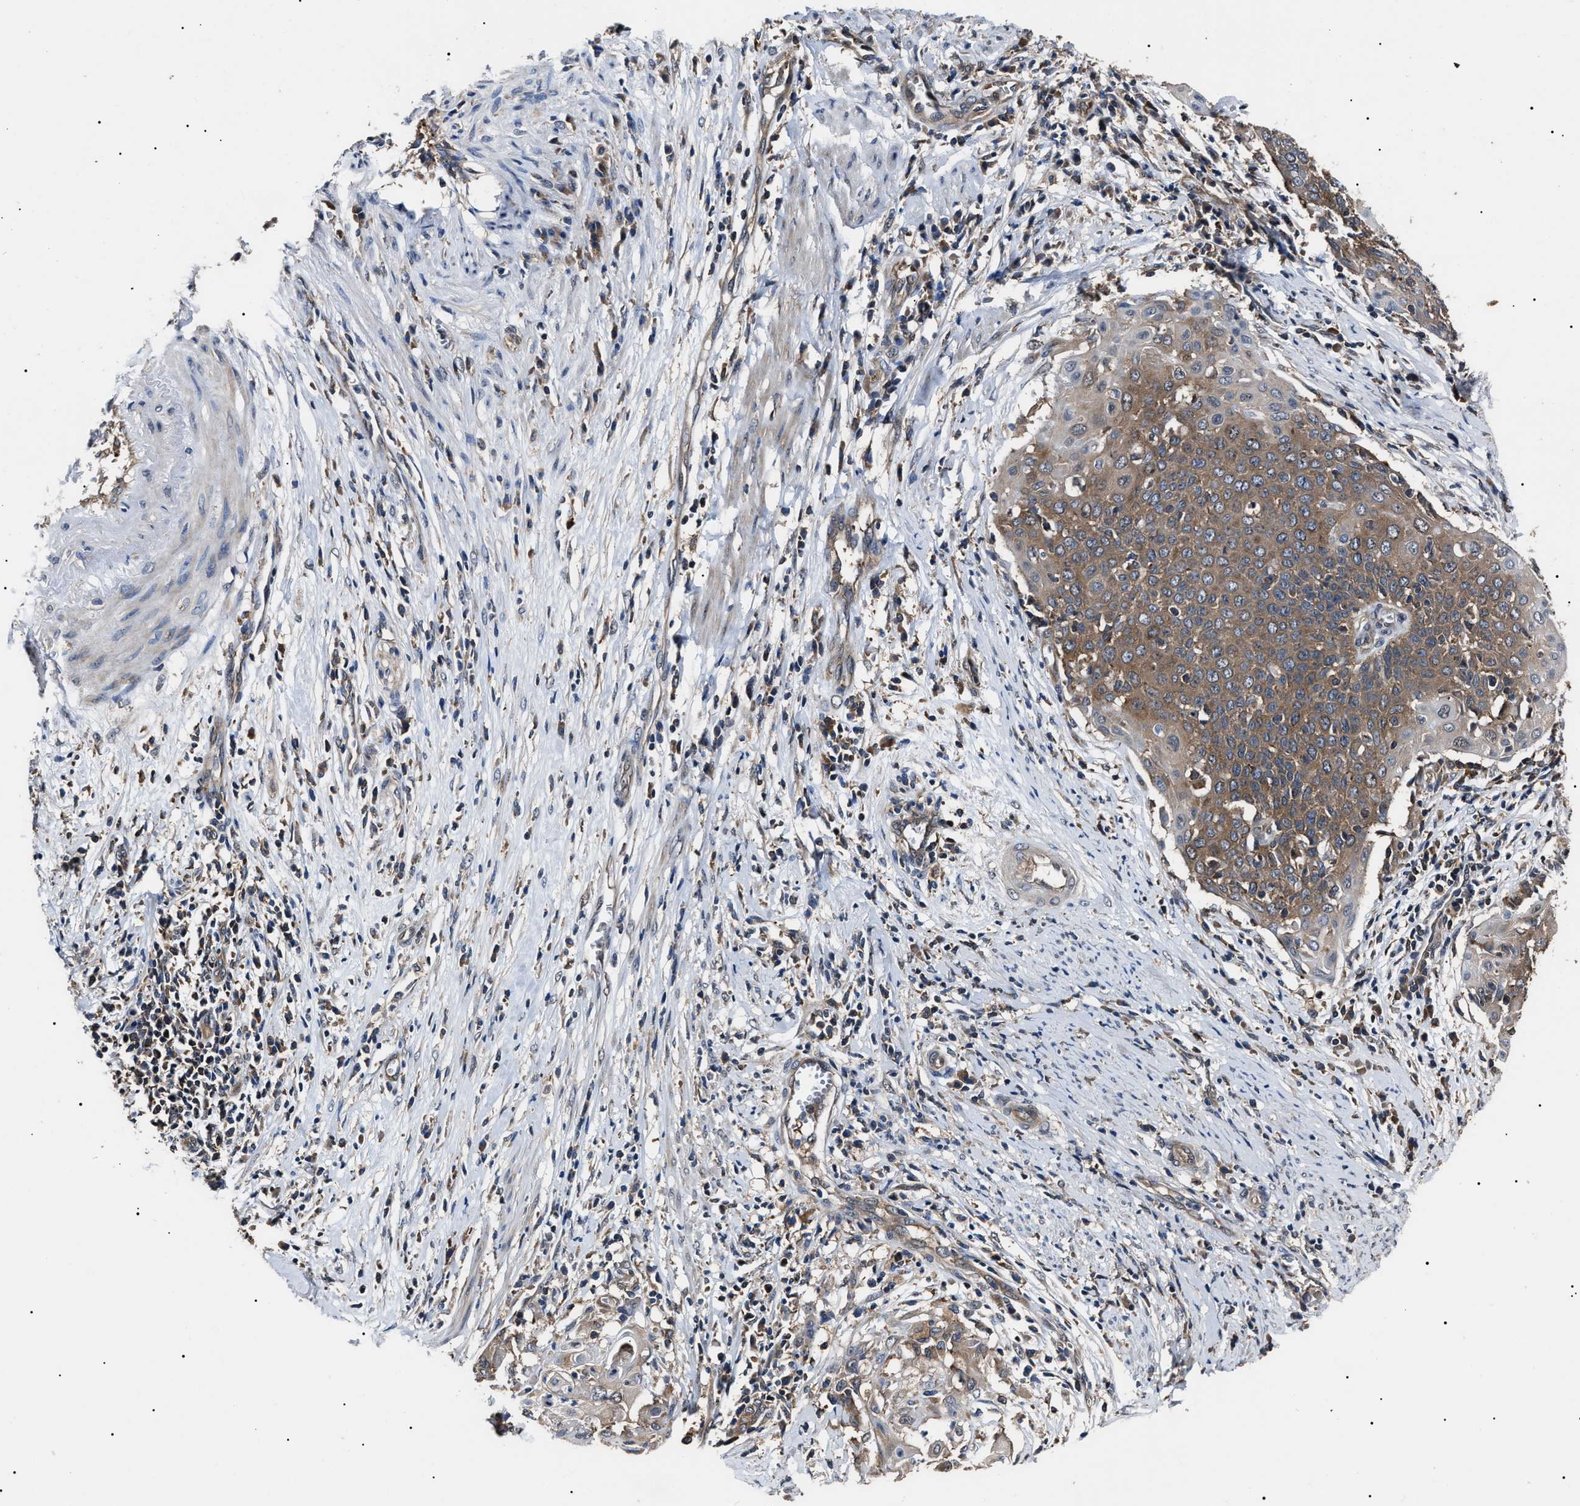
{"staining": {"intensity": "moderate", "quantity": ">75%", "location": "cytoplasmic/membranous"}, "tissue": "cervical cancer", "cell_type": "Tumor cells", "image_type": "cancer", "snomed": [{"axis": "morphology", "description": "Squamous cell carcinoma, NOS"}, {"axis": "topography", "description": "Cervix"}], "caption": "Immunohistochemical staining of human cervical cancer exhibits medium levels of moderate cytoplasmic/membranous protein positivity in approximately >75% of tumor cells. Using DAB (brown) and hematoxylin (blue) stains, captured at high magnification using brightfield microscopy.", "gene": "CCT8", "patient": {"sex": "female", "age": 39}}